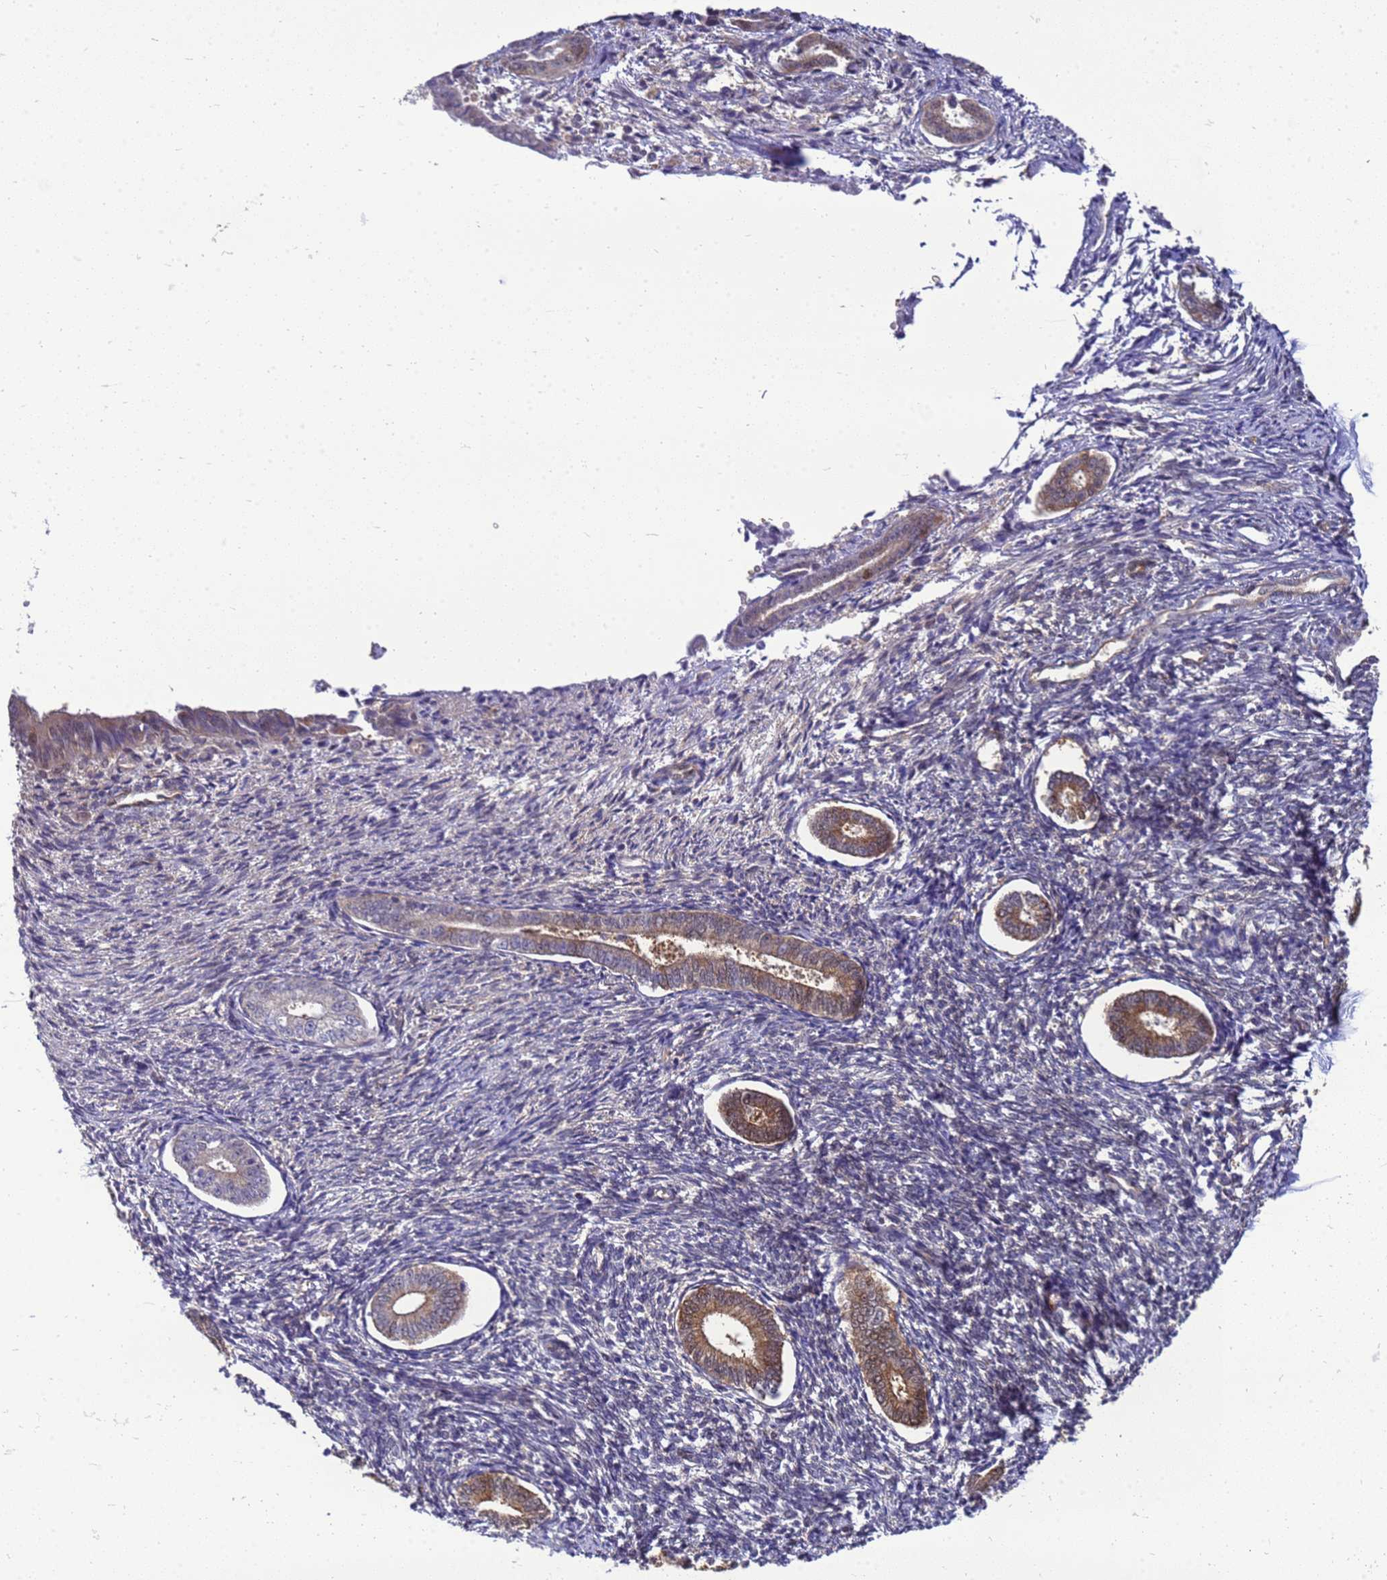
{"staining": {"intensity": "negative", "quantity": "none", "location": "none"}, "tissue": "endometrium", "cell_type": "Cells in endometrial stroma", "image_type": "normal", "snomed": [{"axis": "morphology", "description": "Normal tissue, NOS"}, {"axis": "topography", "description": "Endometrium"}], "caption": "The histopathology image reveals no significant staining in cells in endometrial stroma of endometrium. (DAB (3,3'-diaminobenzidine) immunohistochemistry (IHC), high magnification).", "gene": "EIF4EBP3", "patient": {"sex": "female", "age": 56}}